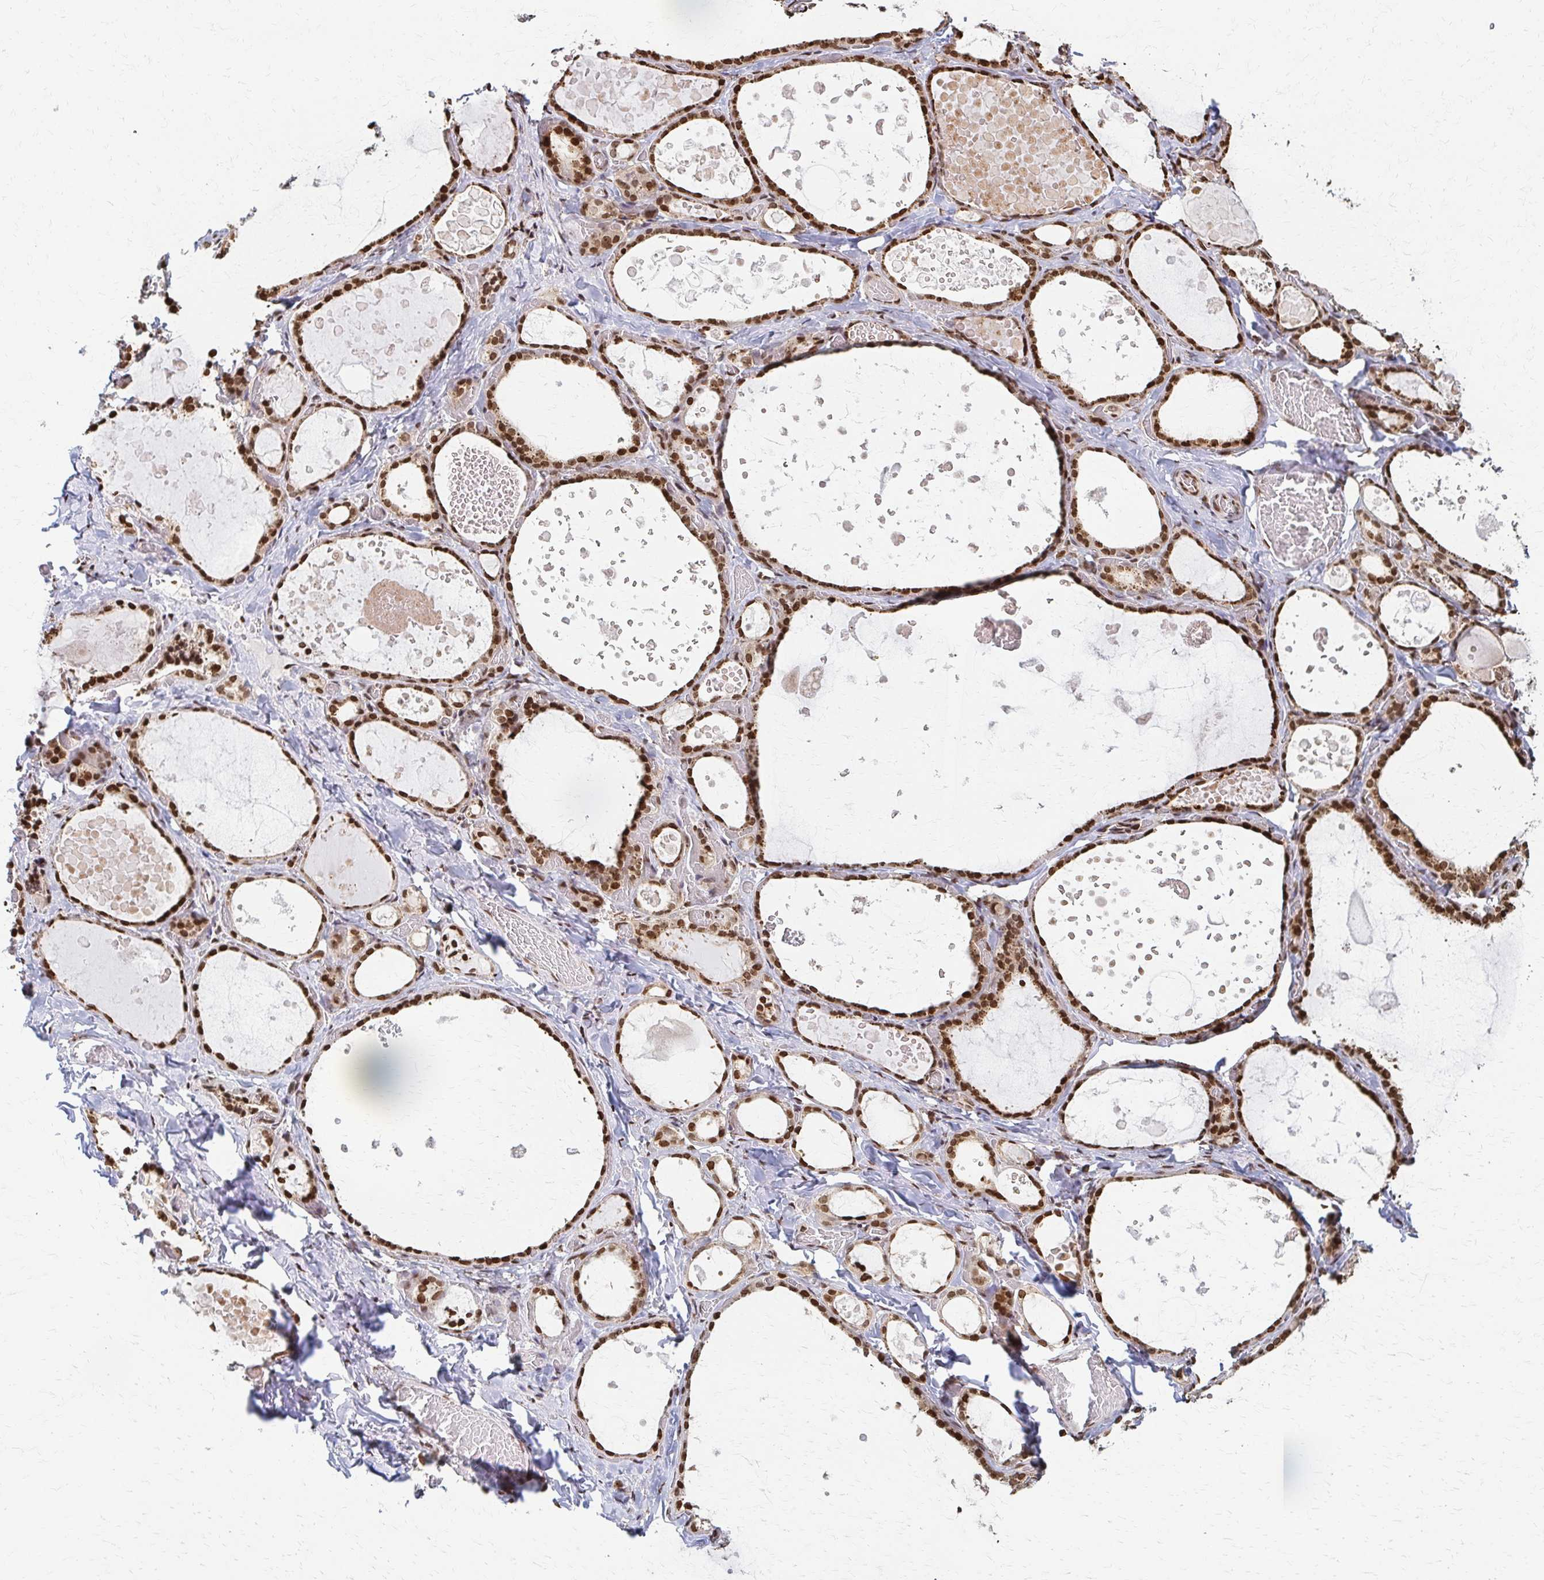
{"staining": {"intensity": "strong", "quantity": ">75%", "location": "nuclear"}, "tissue": "thyroid gland", "cell_type": "Glandular cells", "image_type": "normal", "snomed": [{"axis": "morphology", "description": "Normal tissue, NOS"}, {"axis": "topography", "description": "Thyroid gland"}], "caption": "A brown stain shows strong nuclear positivity of a protein in glandular cells of unremarkable thyroid gland. The protein is stained brown, and the nuclei are stained in blue (DAB (3,3'-diaminobenzidine) IHC with brightfield microscopy, high magnification).", "gene": "PSMD7", "patient": {"sex": "female", "age": 56}}